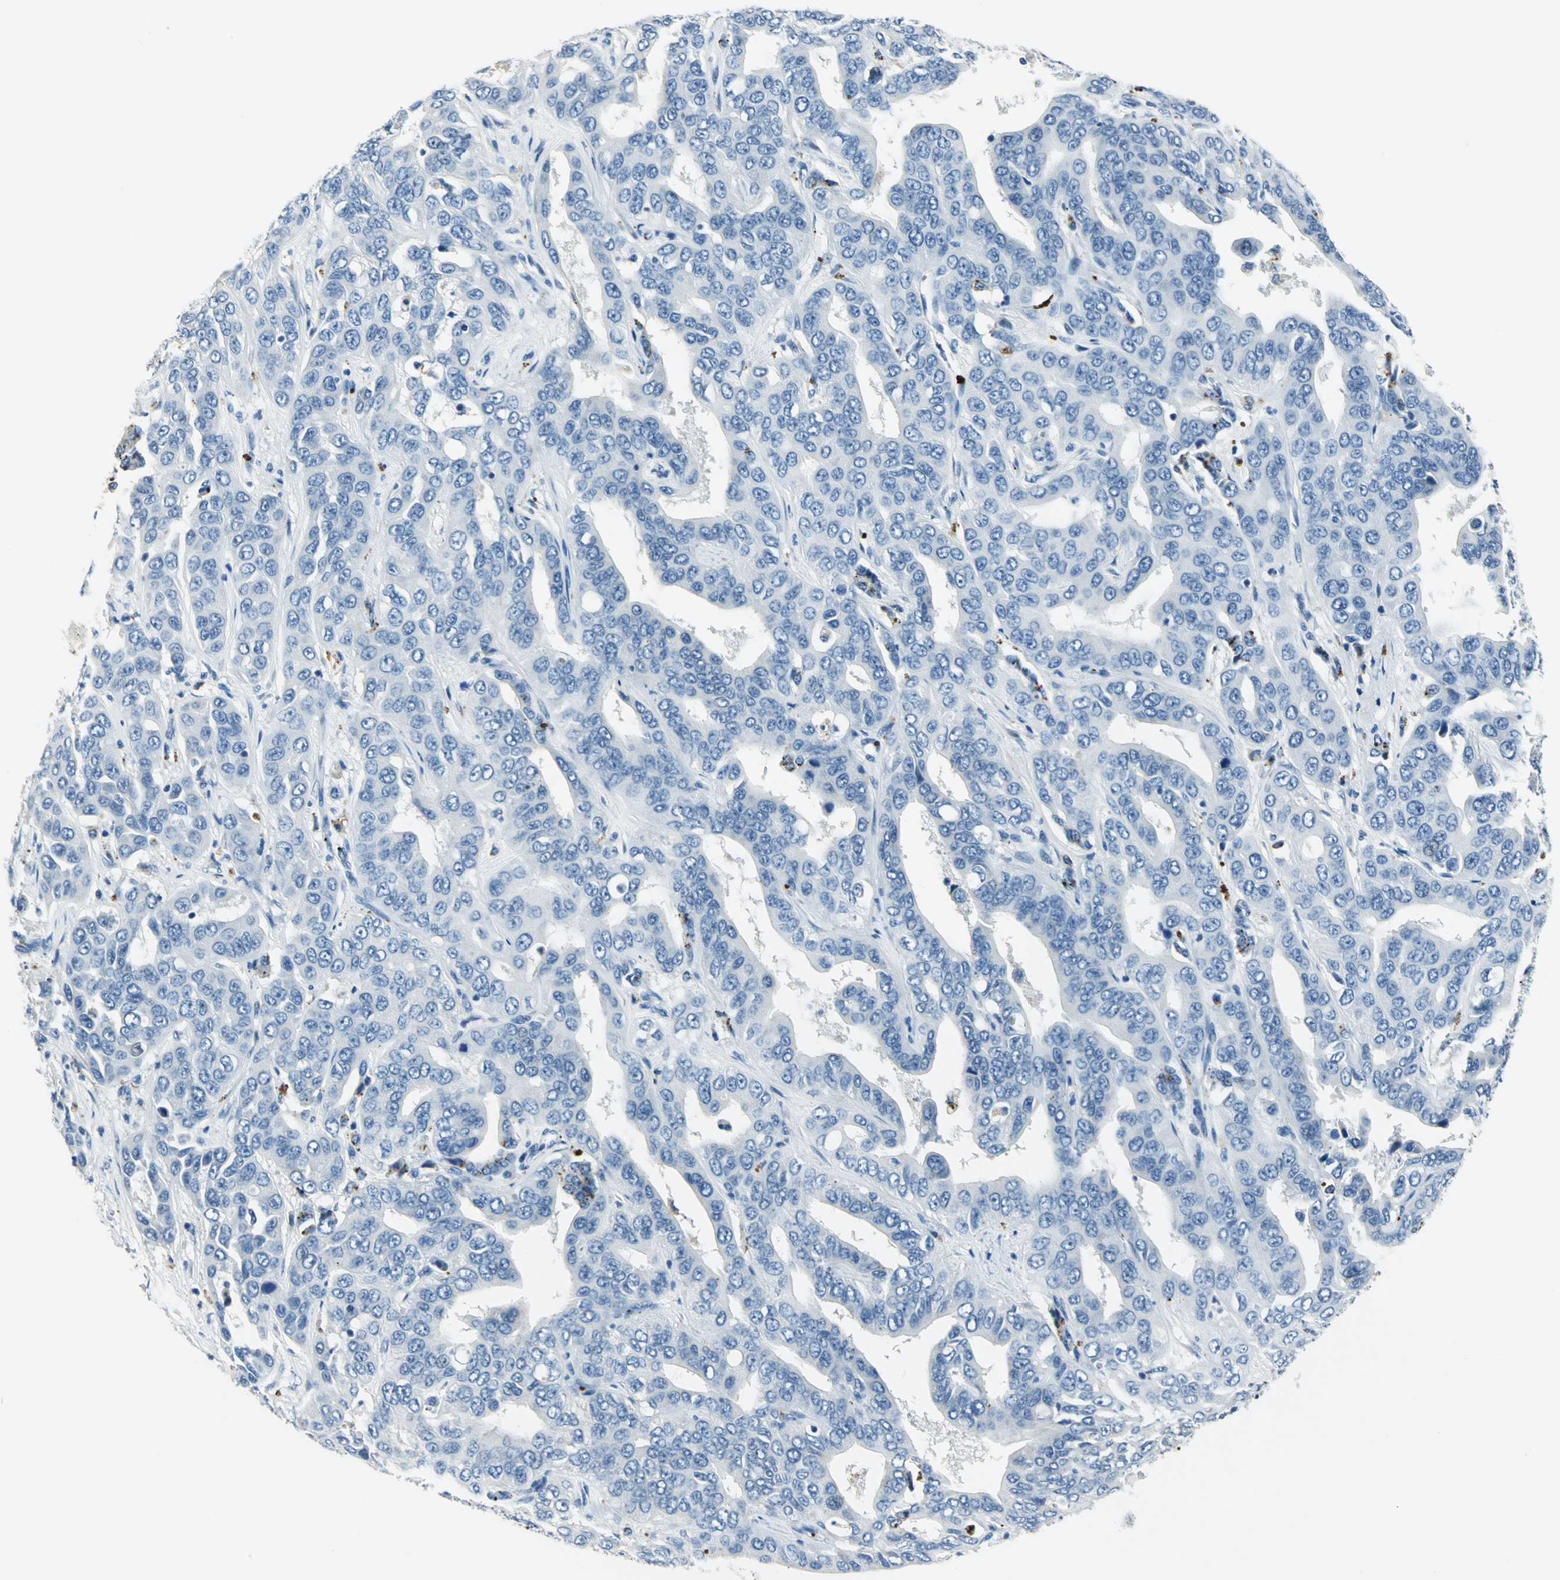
{"staining": {"intensity": "negative", "quantity": "none", "location": "none"}, "tissue": "liver cancer", "cell_type": "Tumor cells", "image_type": "cancer", "snomed": [{"axis": "morphology", "description": "Cholangiocarcinoma"}, {"axis": "topography", "description": "Liver"}], "caption": "The image reveals no staining of tumor cells in liver cancer. (DAB (3,3'-diaminobenzidine) IHC, high magnification).", "gene": "RAD17", "patient": {"sex": "female", "age": 52}}